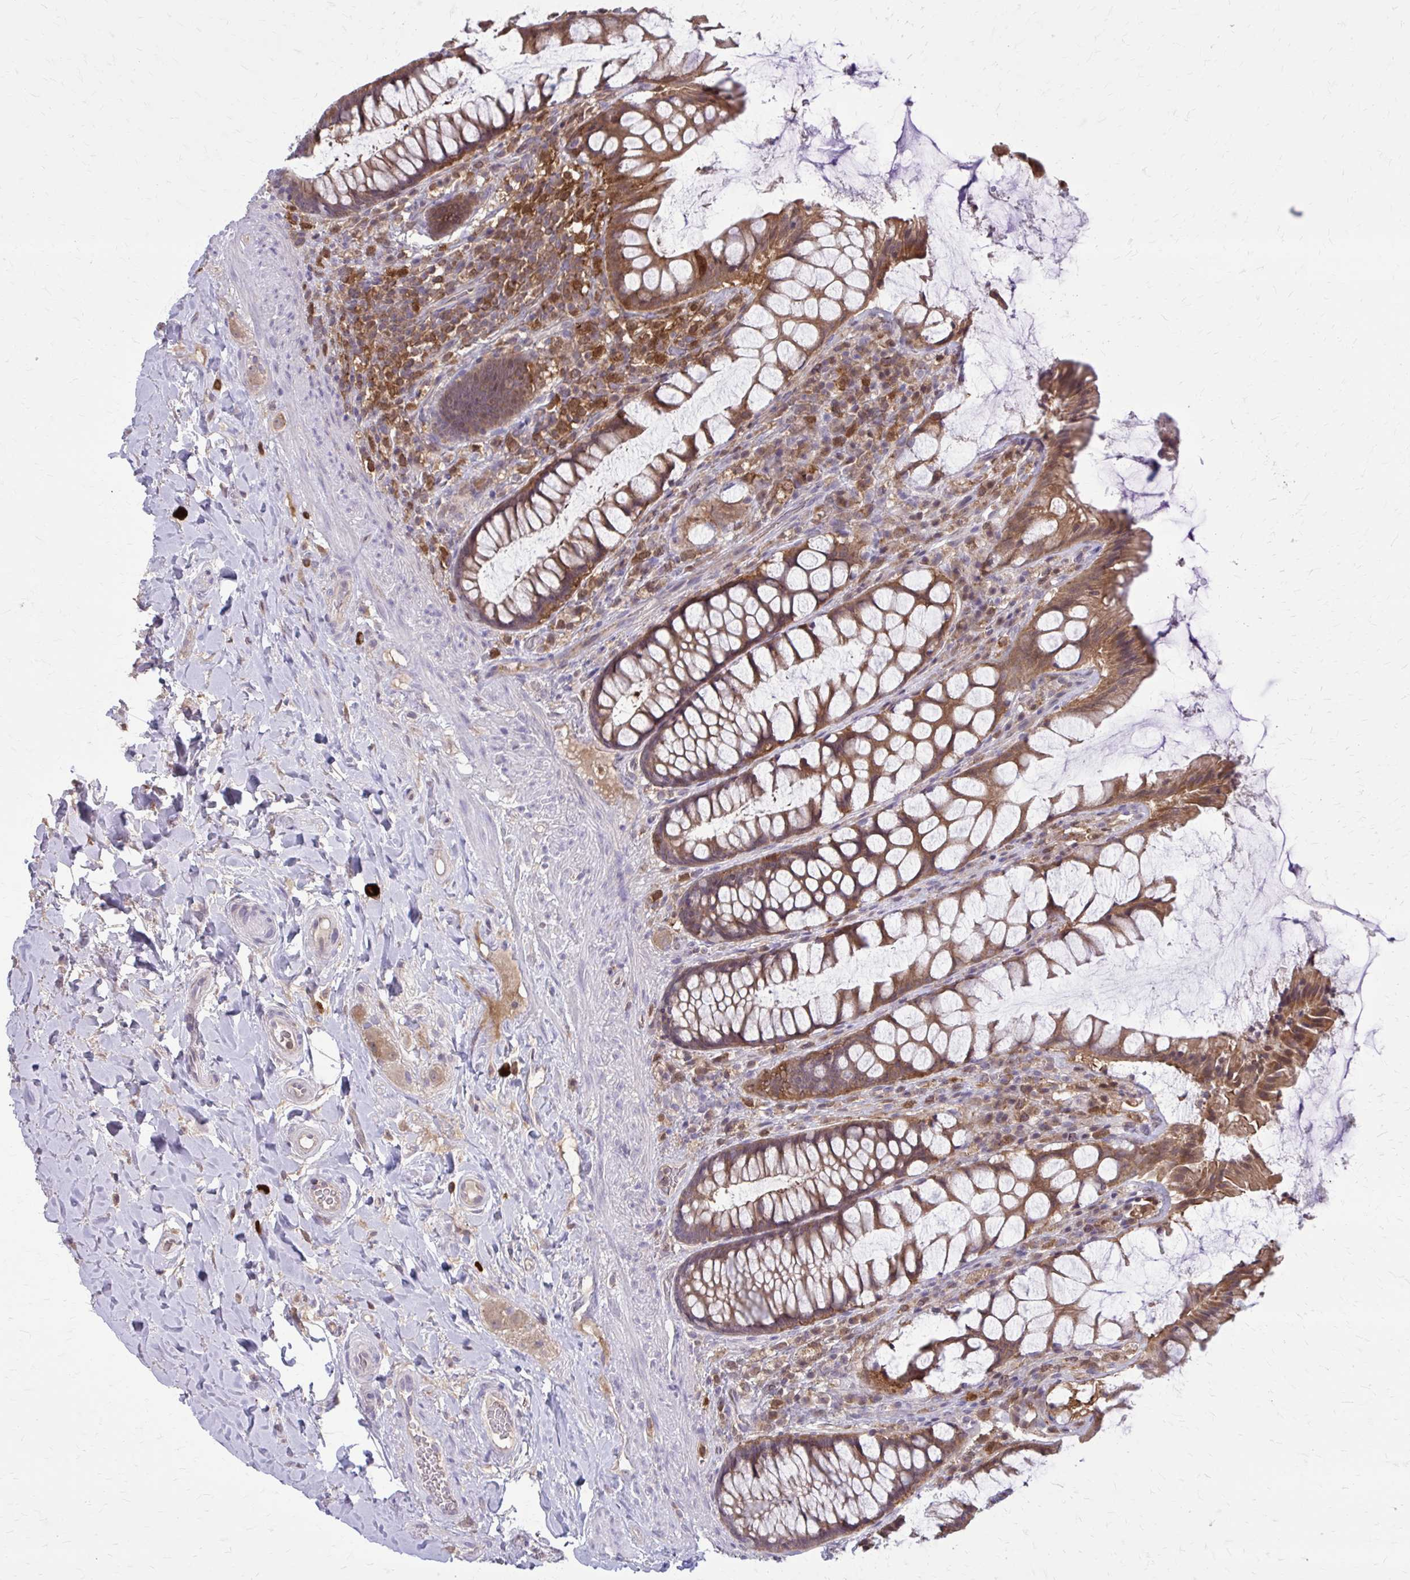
{"staining": {"intensity": "moderate", "quantity": ">75%", "location": "cytoplasmic/membranous"}, "tissue": "rectum", "cell_type": "Glandular cells", "image_type": "normal", "snomed": [{"axis": "morphology", "description": "Normal tissue, NOS"}, {"axis": "topography", "description": "Rectum"}], "caption": "Immunohistochemical staining of normal human rectum exhibits >75% levels of moderate cytoplasmic/membranous protein staining in about >75% of glandular cells.", "gene": "NRBF2", "patient": {"sex": "female", "age": 58}}